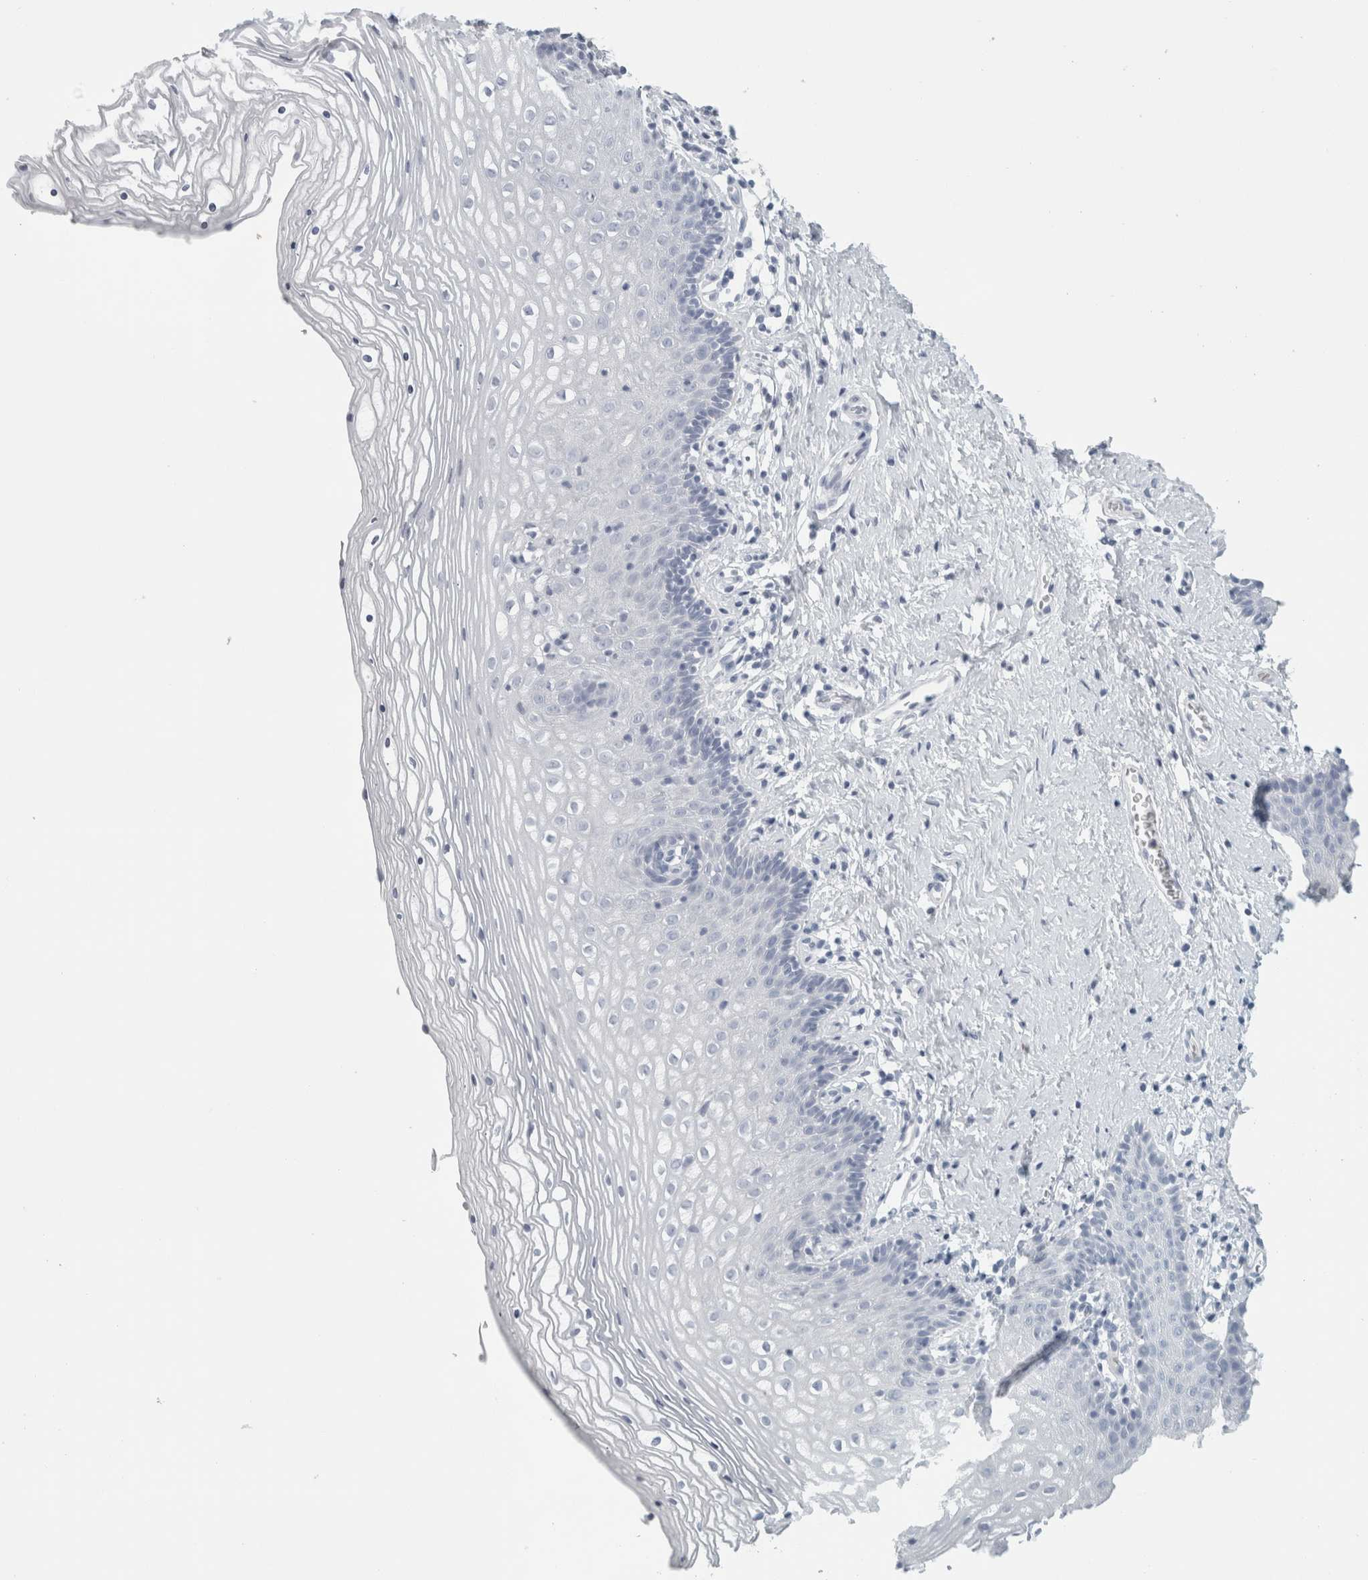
{"staining": {"intensity": "negative", "quantity": "none", "location": "none"}, "tissue": "vagina", "cell_type": "Squamous epithelial cells", "image_type": "normal", "snomed": [{"axis": "morphology", "description": "Normal tissue, NOS"}, {"axis": "topography", "description": "Vagina"}], "caption": "High magnification brightfield microscopy of benign vagina stained with DAB (brown) and counterstained with hematoxylin (blue): squamous epithelial cells show no significant positivity.", "gene": "SLC28A3", "patient": {"sex": "female", "age": 32}}